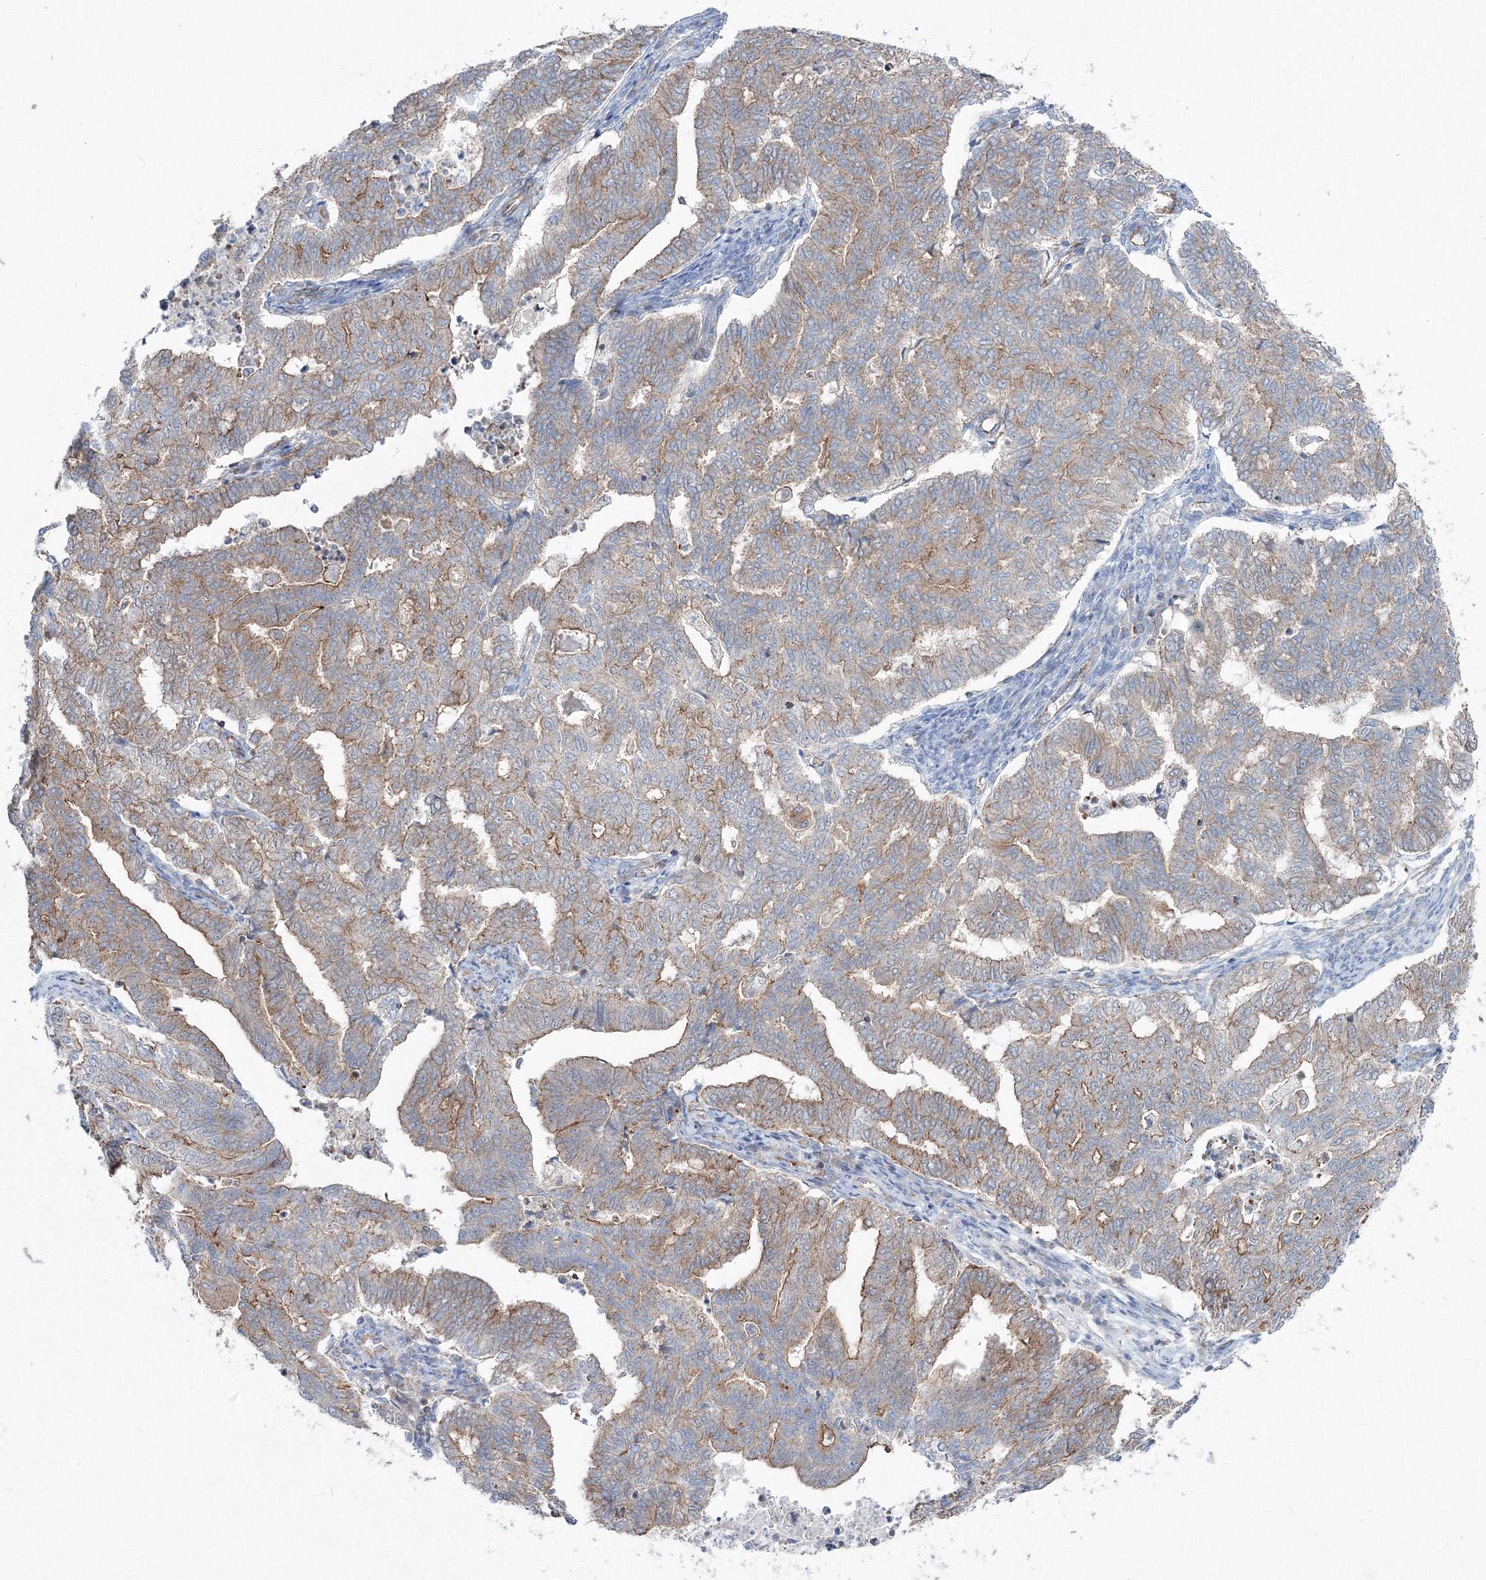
{"staining": {"intensity": "moderate", "quantity": ">75%", "location": "cytoplasmic/membranous"}, "tissue": "endometrial cancer", "cell_type": "Tumor cells", "image_type": "cancer", "snomed": [{"axis": "morphology", "description": "Adenocarcinoma, NOS"}, {"axis": "topography", "description": "Endometrium"}], "caption": "About >75% of tumor cells in human adenocarcinoma (endometrial) display moderate cytoplasmic/membranous protein positivity as visualized by brown immunohistochemical staining.", "gene": "GGA2", "patient": {"sex": "female", "age": 79}}